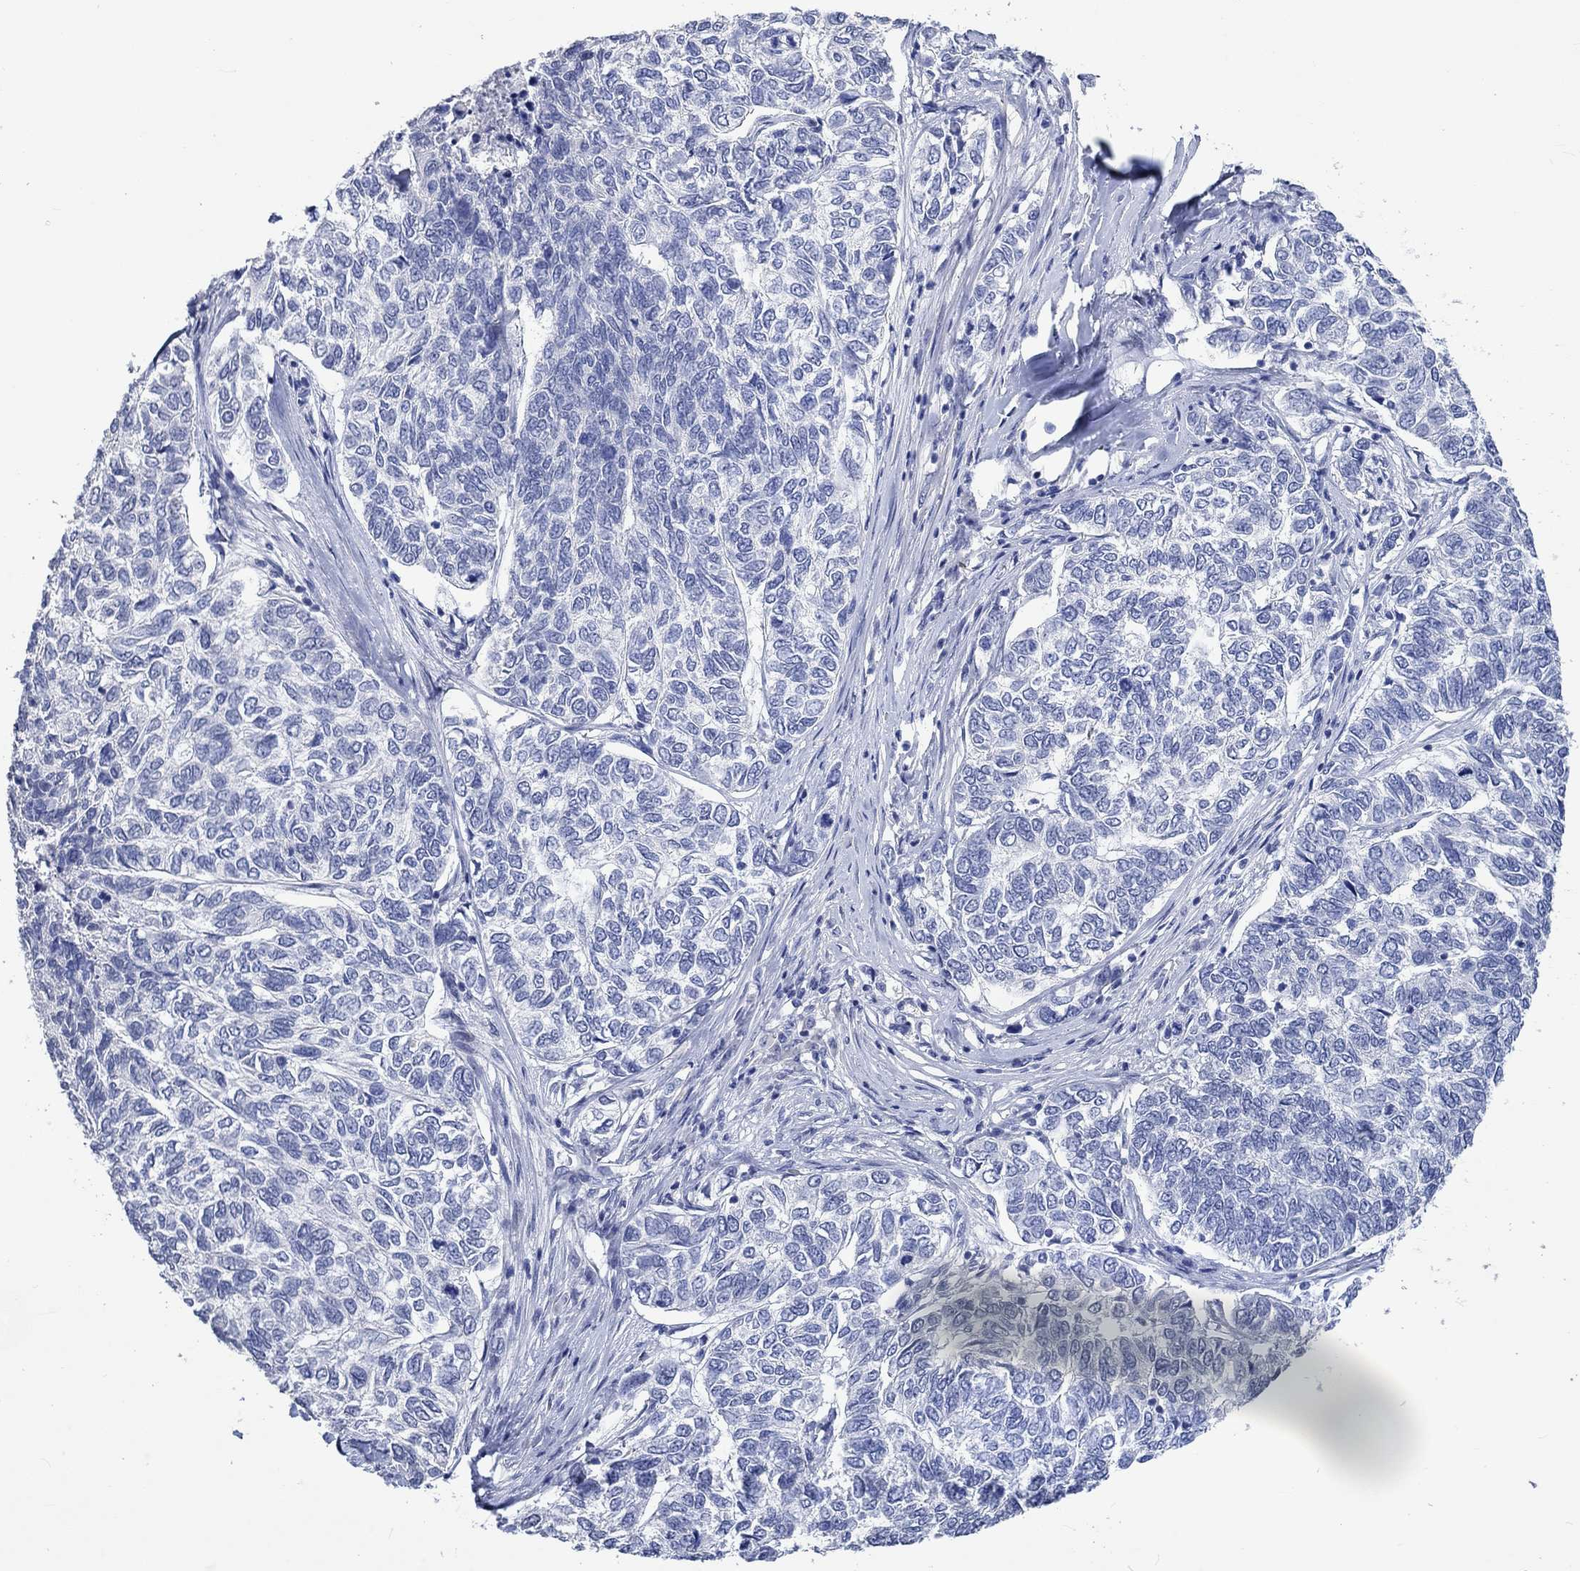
{"staining": {"intensity": "negative", "quantity": "none", "location": "none"}, "tissue": "skin cancer", "cell_type": "Tumor cells", "image_type": "cancer", "snomed": [{"axis": "morphology", "description": "Basal cell carcinoma"}, {"axis": "topography", "description": "Skin"}], "caption": "Image shows no significant protein expression in tumor cells of skin basal cell carcinoma.", "gene": "C4orf47", "patient": {"sex": "female", "age": 65}}